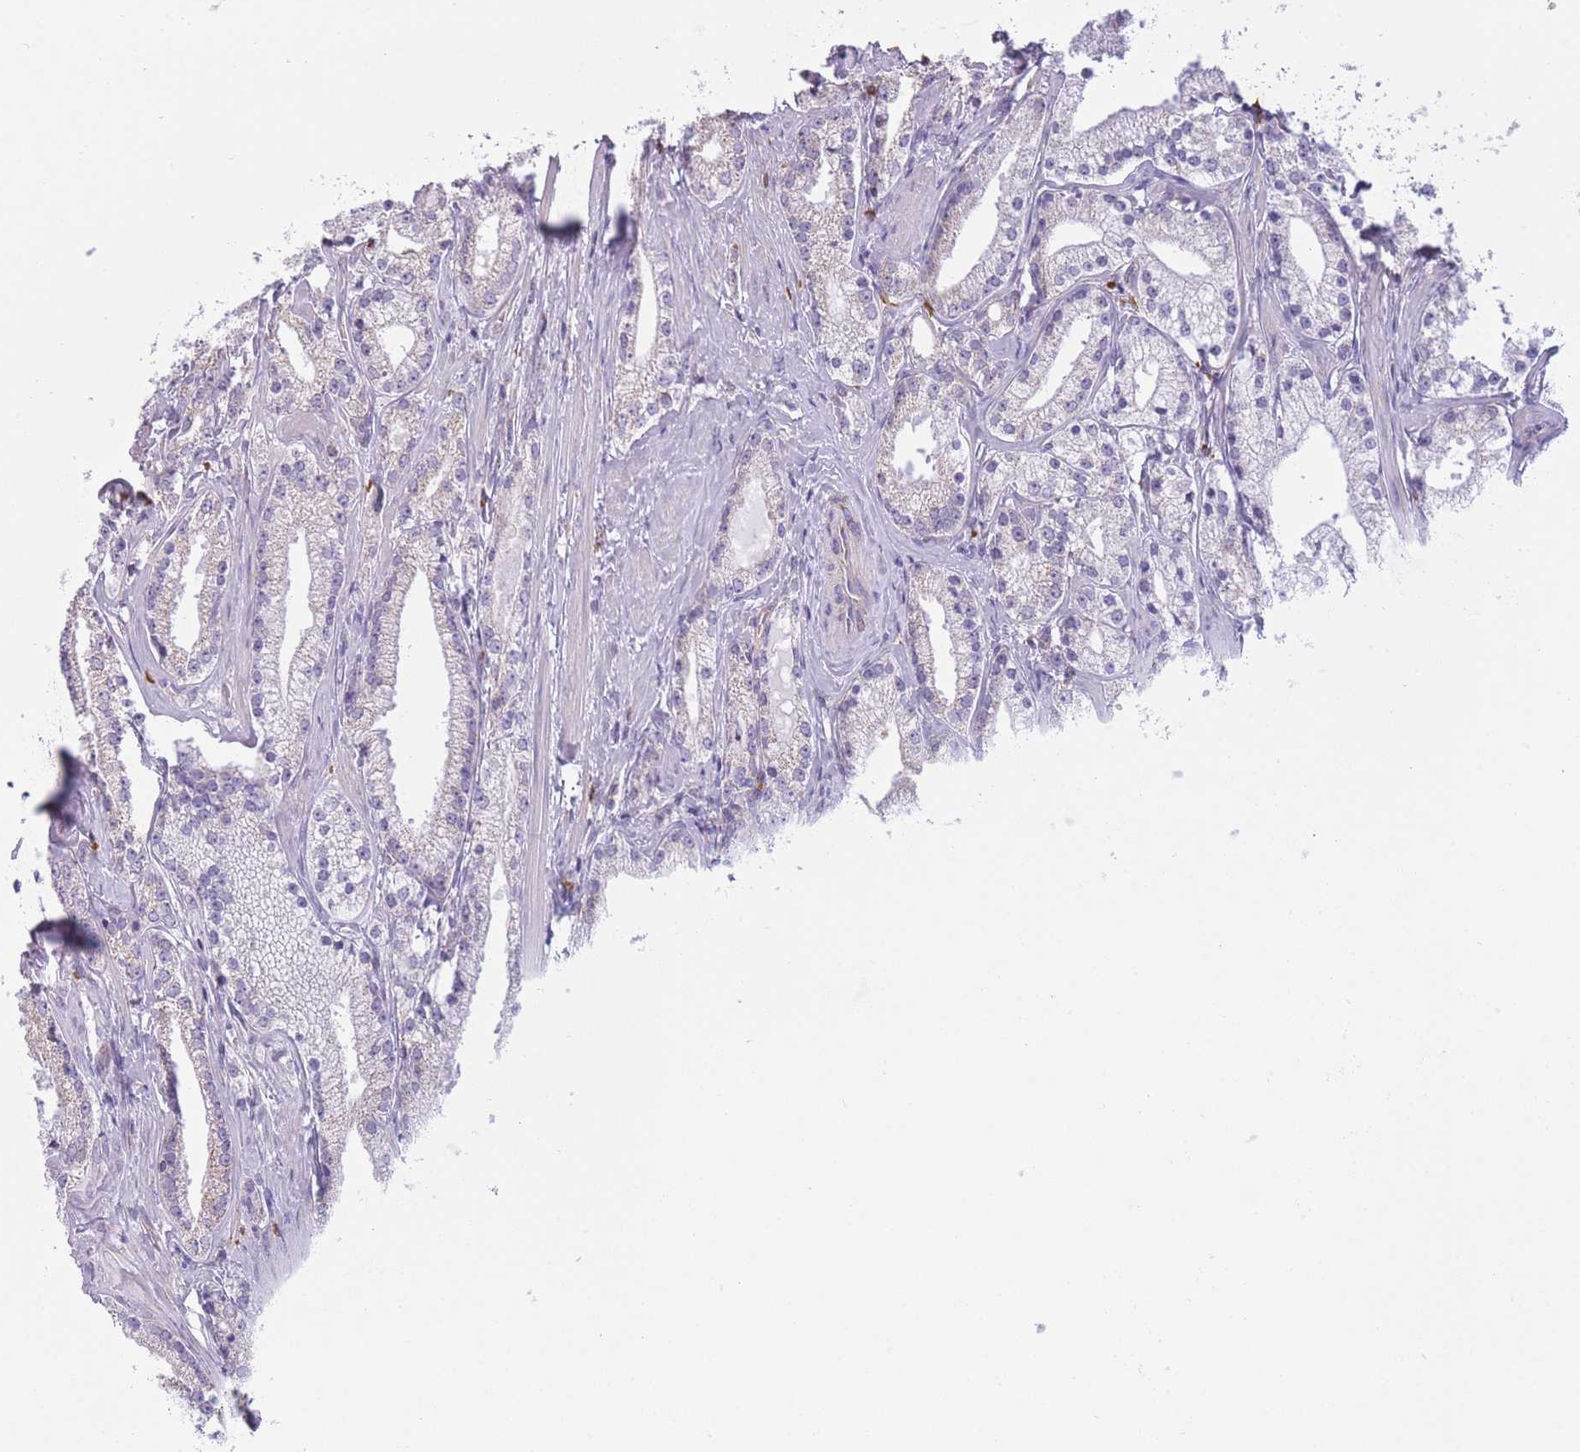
{"staining": {"intensity": "negative", "quantity": "none", "location": "none"}, "tissue": "prostate cancer", "cell_type": "Tumor cells", "image_type": "cancer", "snomed": [{"axis": "morphology", "description": "Adenocarcinoma, Low grade"}, {"axis": "topography", "description": "Prostate"}], "caption": "IHC of human prostate adenocarcinoma (low-grade) reveals no positivity in tumor cells. (Immunohistochemistry, brightfield microscopy, high magnification).", "gene": "PDHA1", "patient": {"sex": "male", "age": 57}}